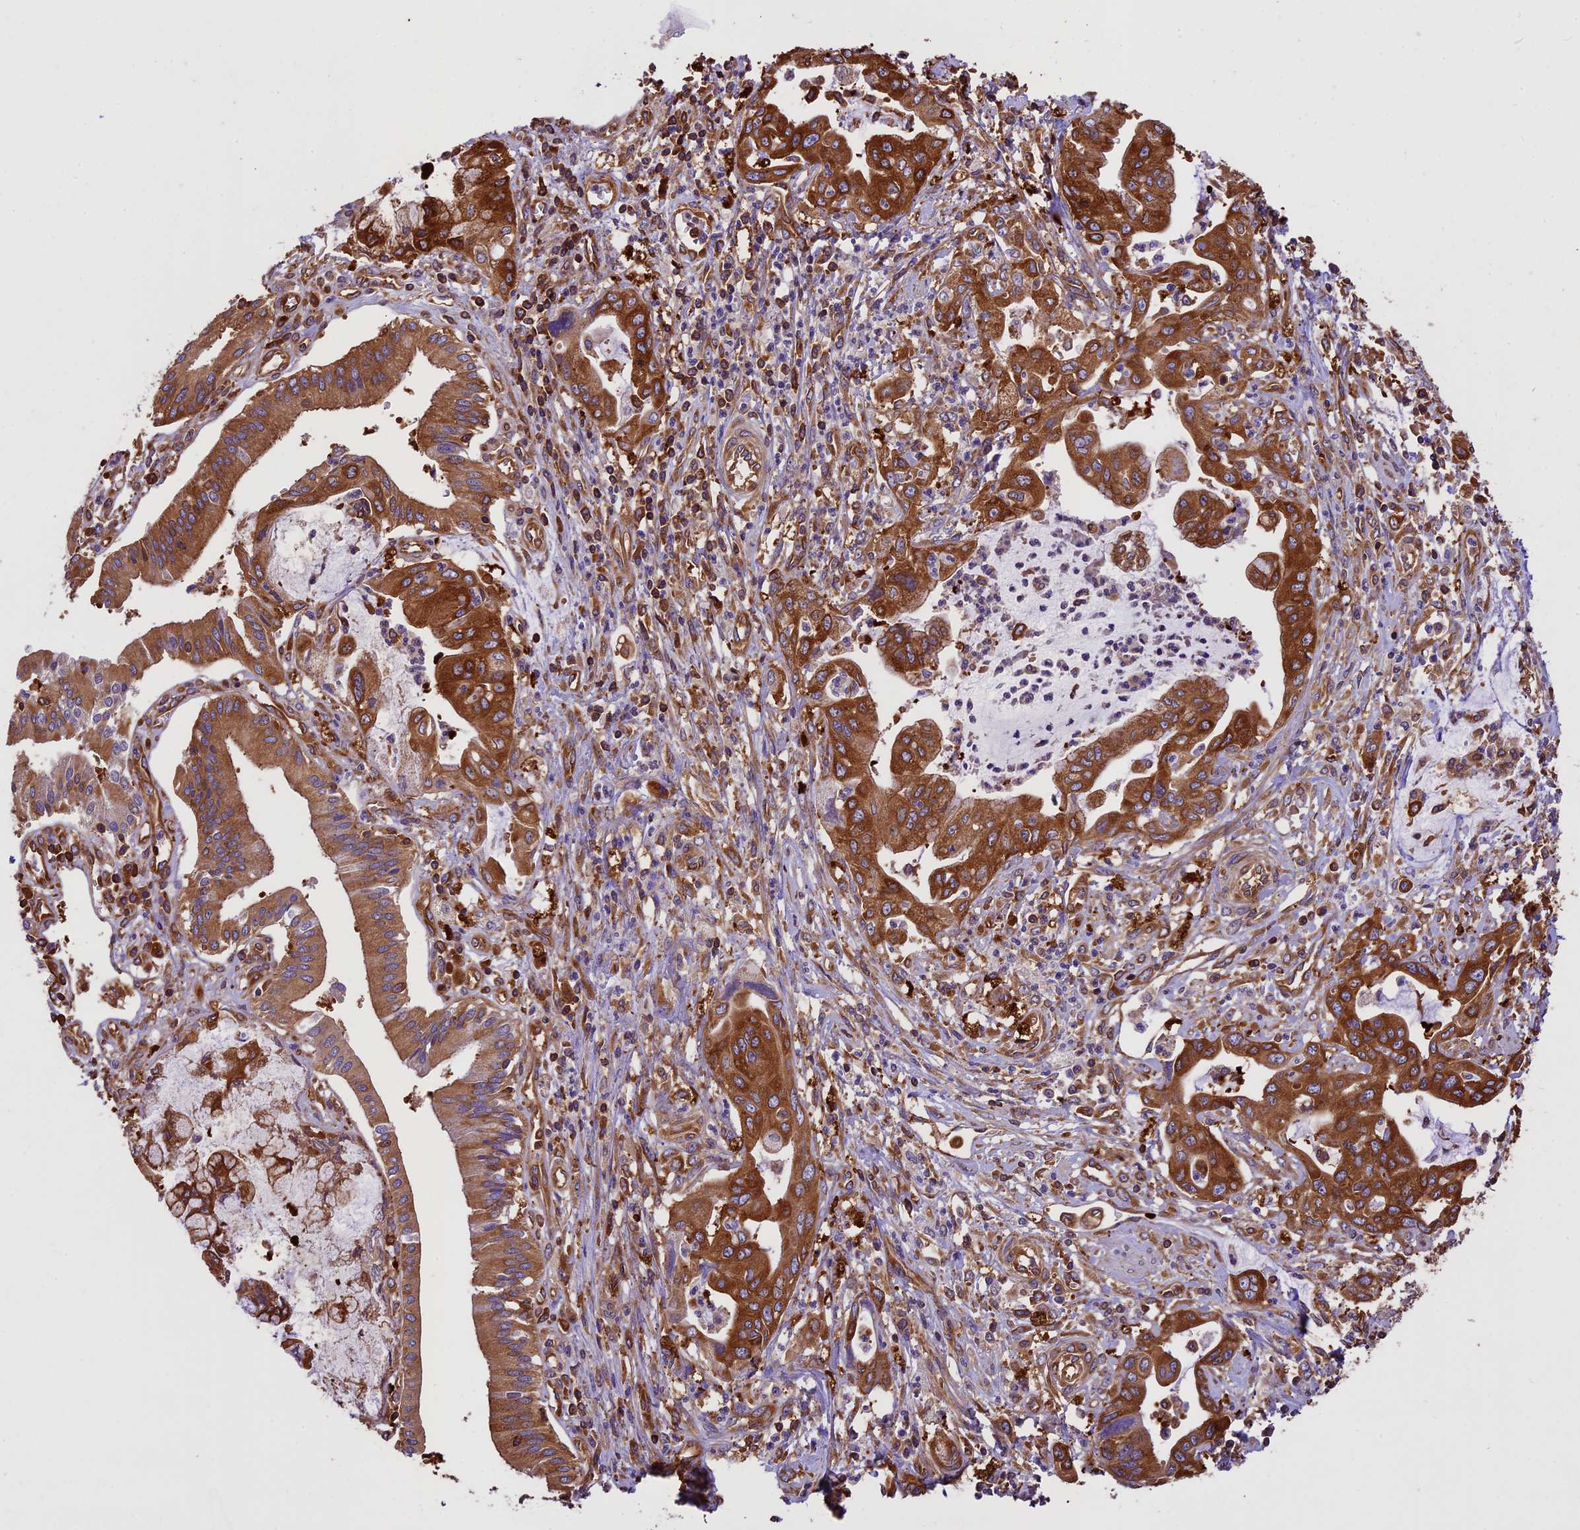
{"staining": {"intensity": "strong", "quantity": ">75%", "location": "cytoplasmic/membranous"}, "tissue": "pancreatic cancer", "cell_type": "Tumor cells", "image_type": "cancer", "snomed": [{"axis": "morphology", "description": "Adenocarcinoma, NOS"}, {"axis": "topography", "description": "Pancreas"}], "caption": "A brown stain shows strong cytoplasmic/membranous positivity of a protein in human adenocarcinoma (pancreatic) tumor cells. Nuclei are stained in blue.", "gene": "KARS1", "patient": {"sex": "male", "age": 46}}